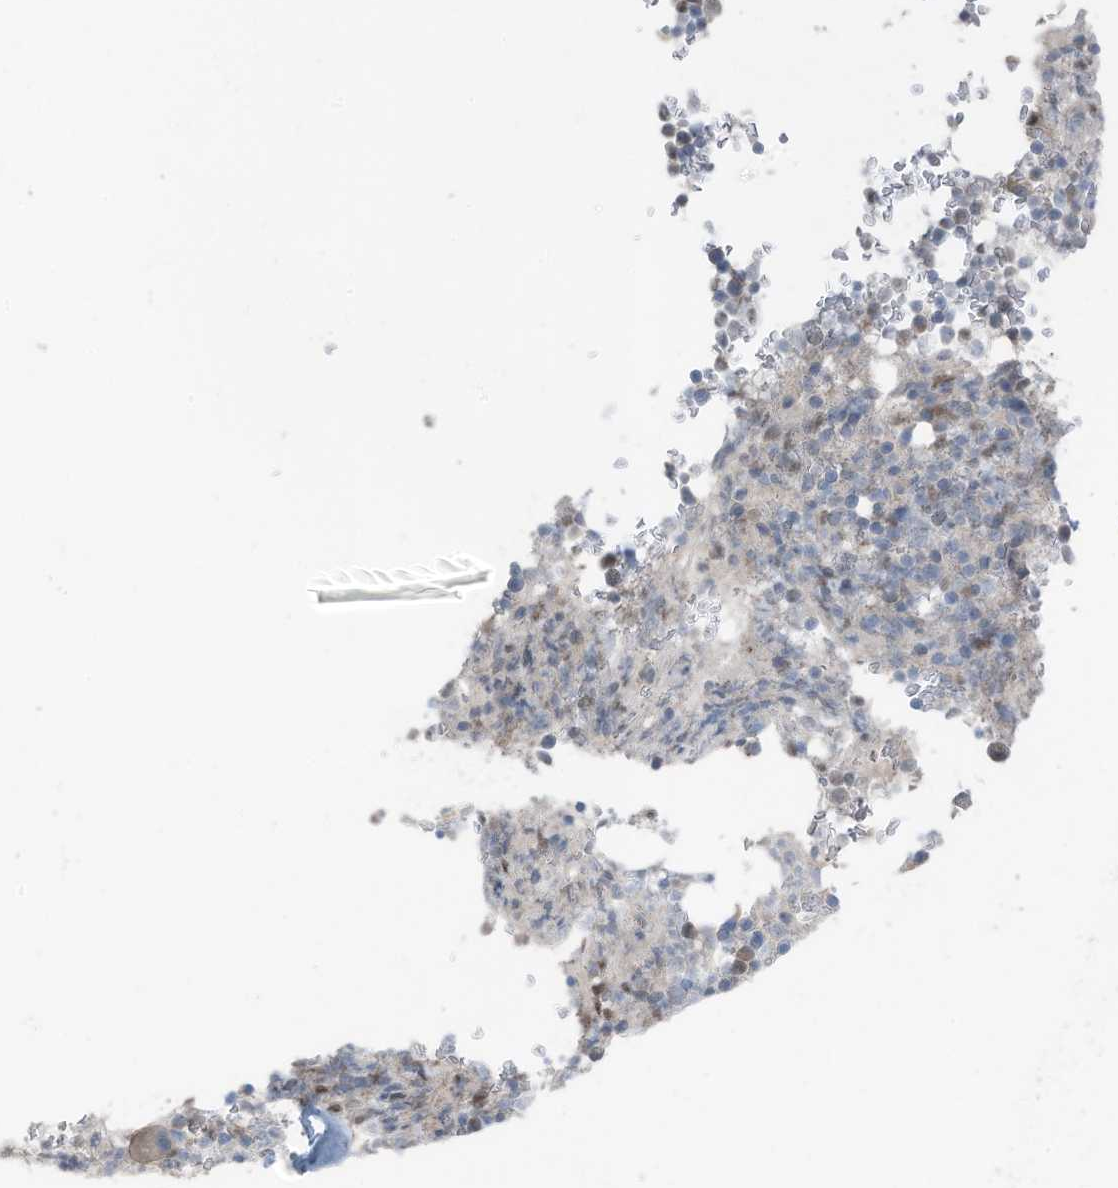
{"staining": {"intensity": "negative", "quantity": "none", "location": "none"}, "tissue": "bone marrow", "cell_type": "Hematopoietic cells", "image_type": "normal", "snomed": [{"axis": "morphology", "description": "Normal tissue, NOS"}, {"axis": "topography", "description": "Bone marrow"}], "caption": "There is no significant expression in hematopoietic cells of bone marrow.", "gene": "ARHGEF33", "patient": {"sex": "male", "age": 58}}